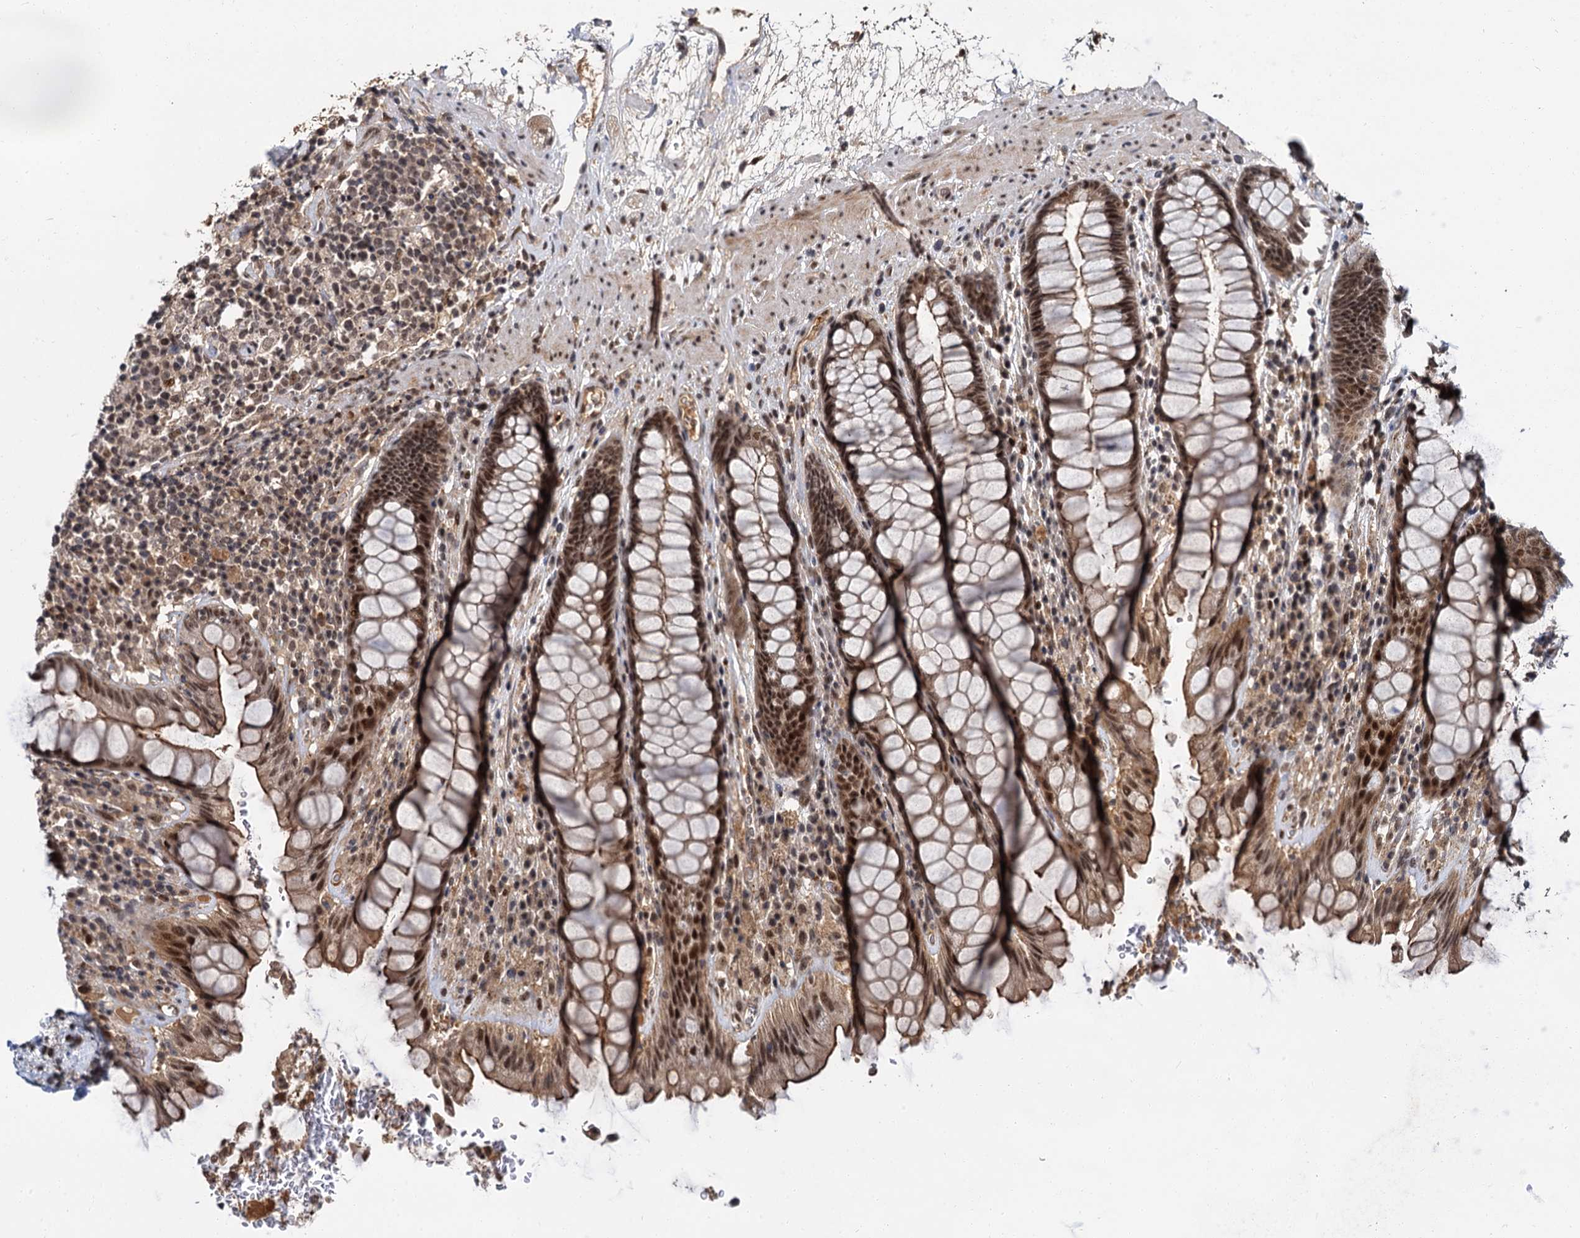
{"staining": {"intensity": "strong", "quantity": ">75%", "location": "cytoplasmic/membranous,nuclear"}, "tissue": "rectum", "cell_type": "Glandular cells", "image_type": "normal", "snomed": [{"axis": "morphology", "description": "Normal tissue, NOS"}, {"axis": "topography", "description": "Rectum"}], "caption": "The image exhibits staining of benign rectum, revealing strong cytoplasmic/membranous,nuclear protein positivity (brown color) within glandular cells. (Brightfield microscopy of DAB IHC at high magnification).", "gene": "MBD6", "patient": {"sex": "male", "age": 64}}